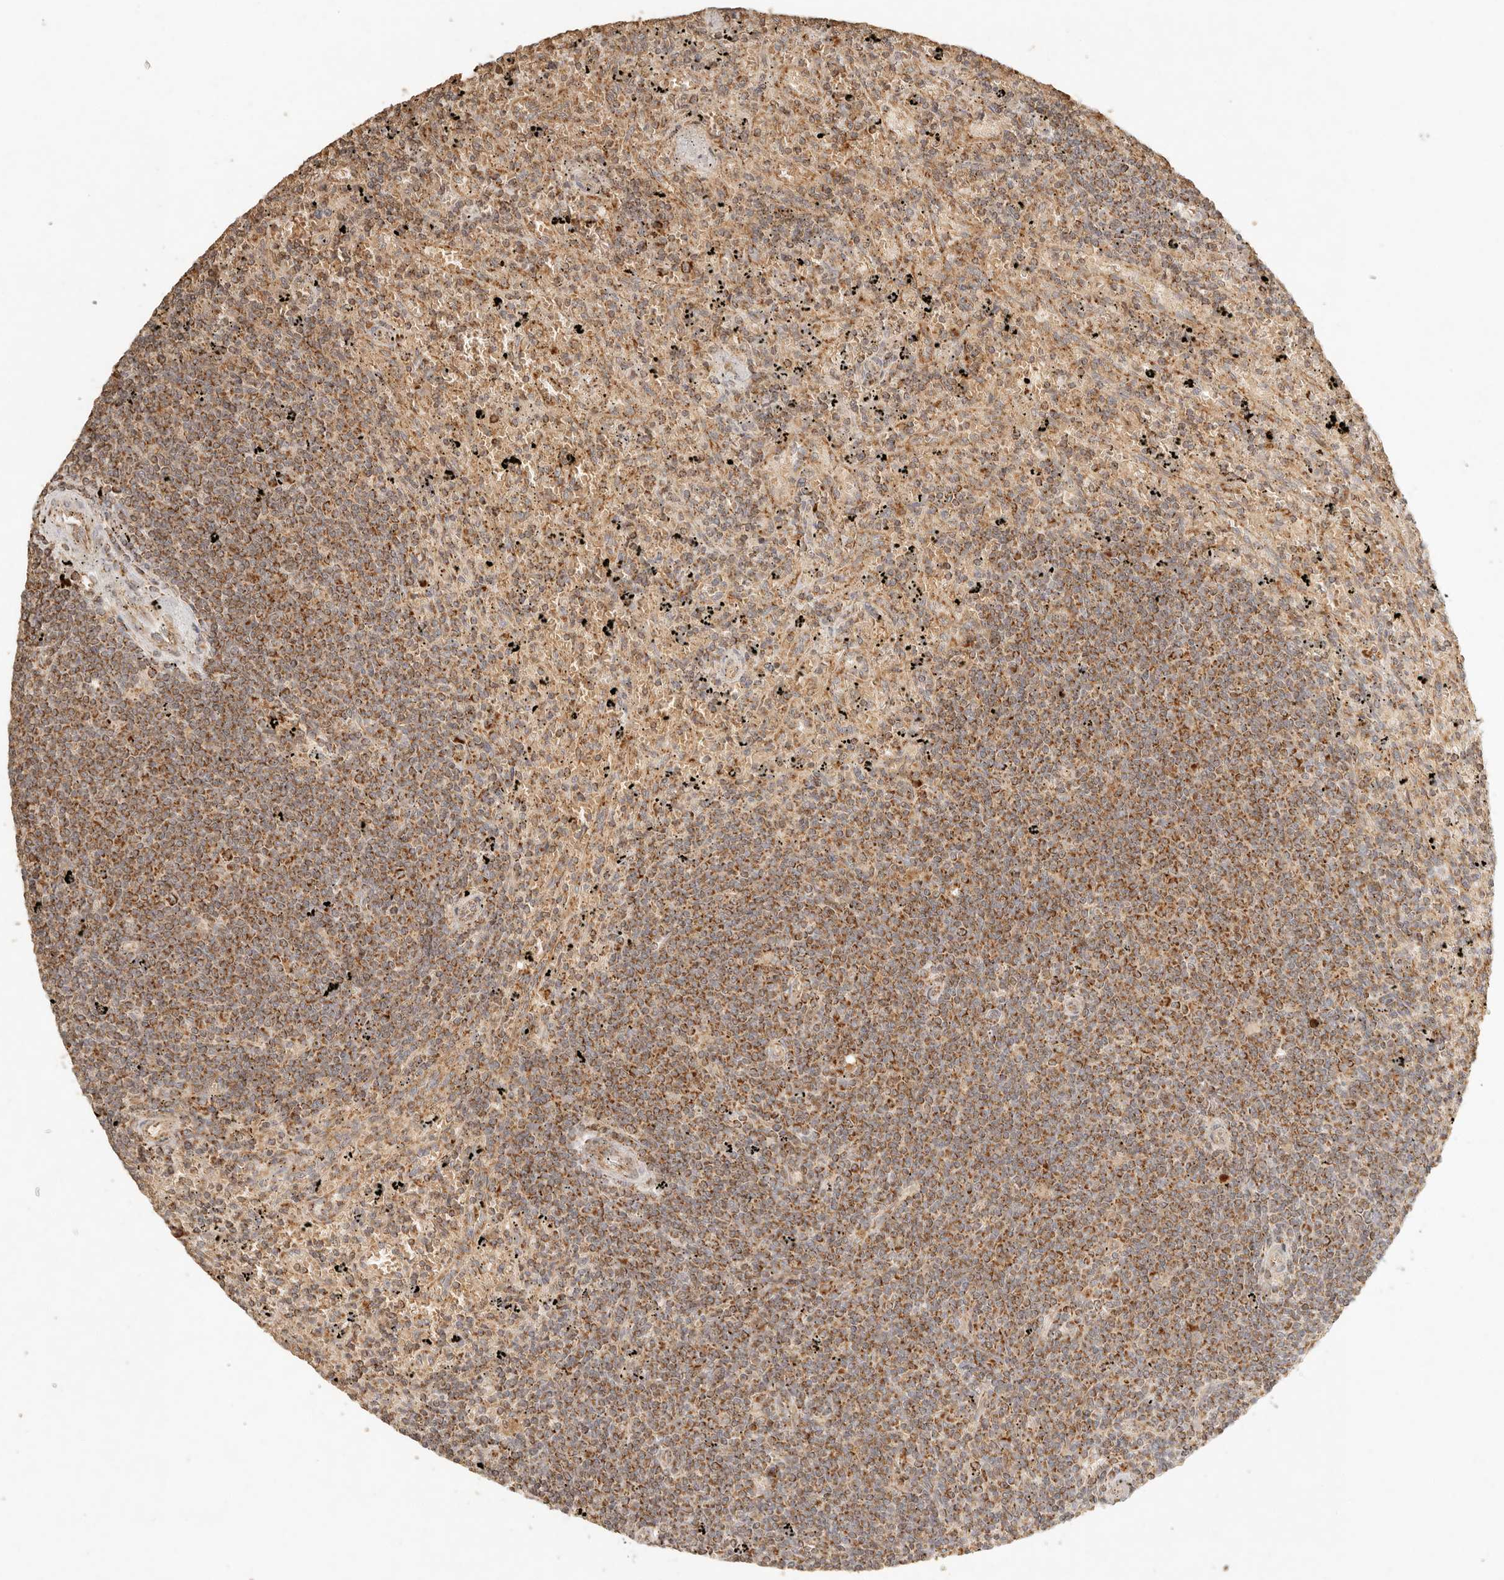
{"staining": {"intensity": "moderate", "quantity": ">75%", "location": "cytoplasmic/membranous"}, "tissue": "lymphoma", "cell_type": "Tumor cells", "image_type": "cancer", "snomed": [{"axis": "morphology", "description": "Malignant lymphoma, non-Hodgkin's type, Low grade"}, {"axis": "topography", "description": "Spleen"}], "caption": "Immunohistochemistry (IHC) of lymphoma demonstrates medium levels of moderate cytoplasmic/membranous expression in approximately >75% of tumor cells. Using DAB (3,3'-diaminobenzidine) (brown) and hematoxylin (blue) stains, captured at high magnification using brightfield microscopy.", "gene": "MRPL55", "patient": {"sex": "male", "age": 76}}